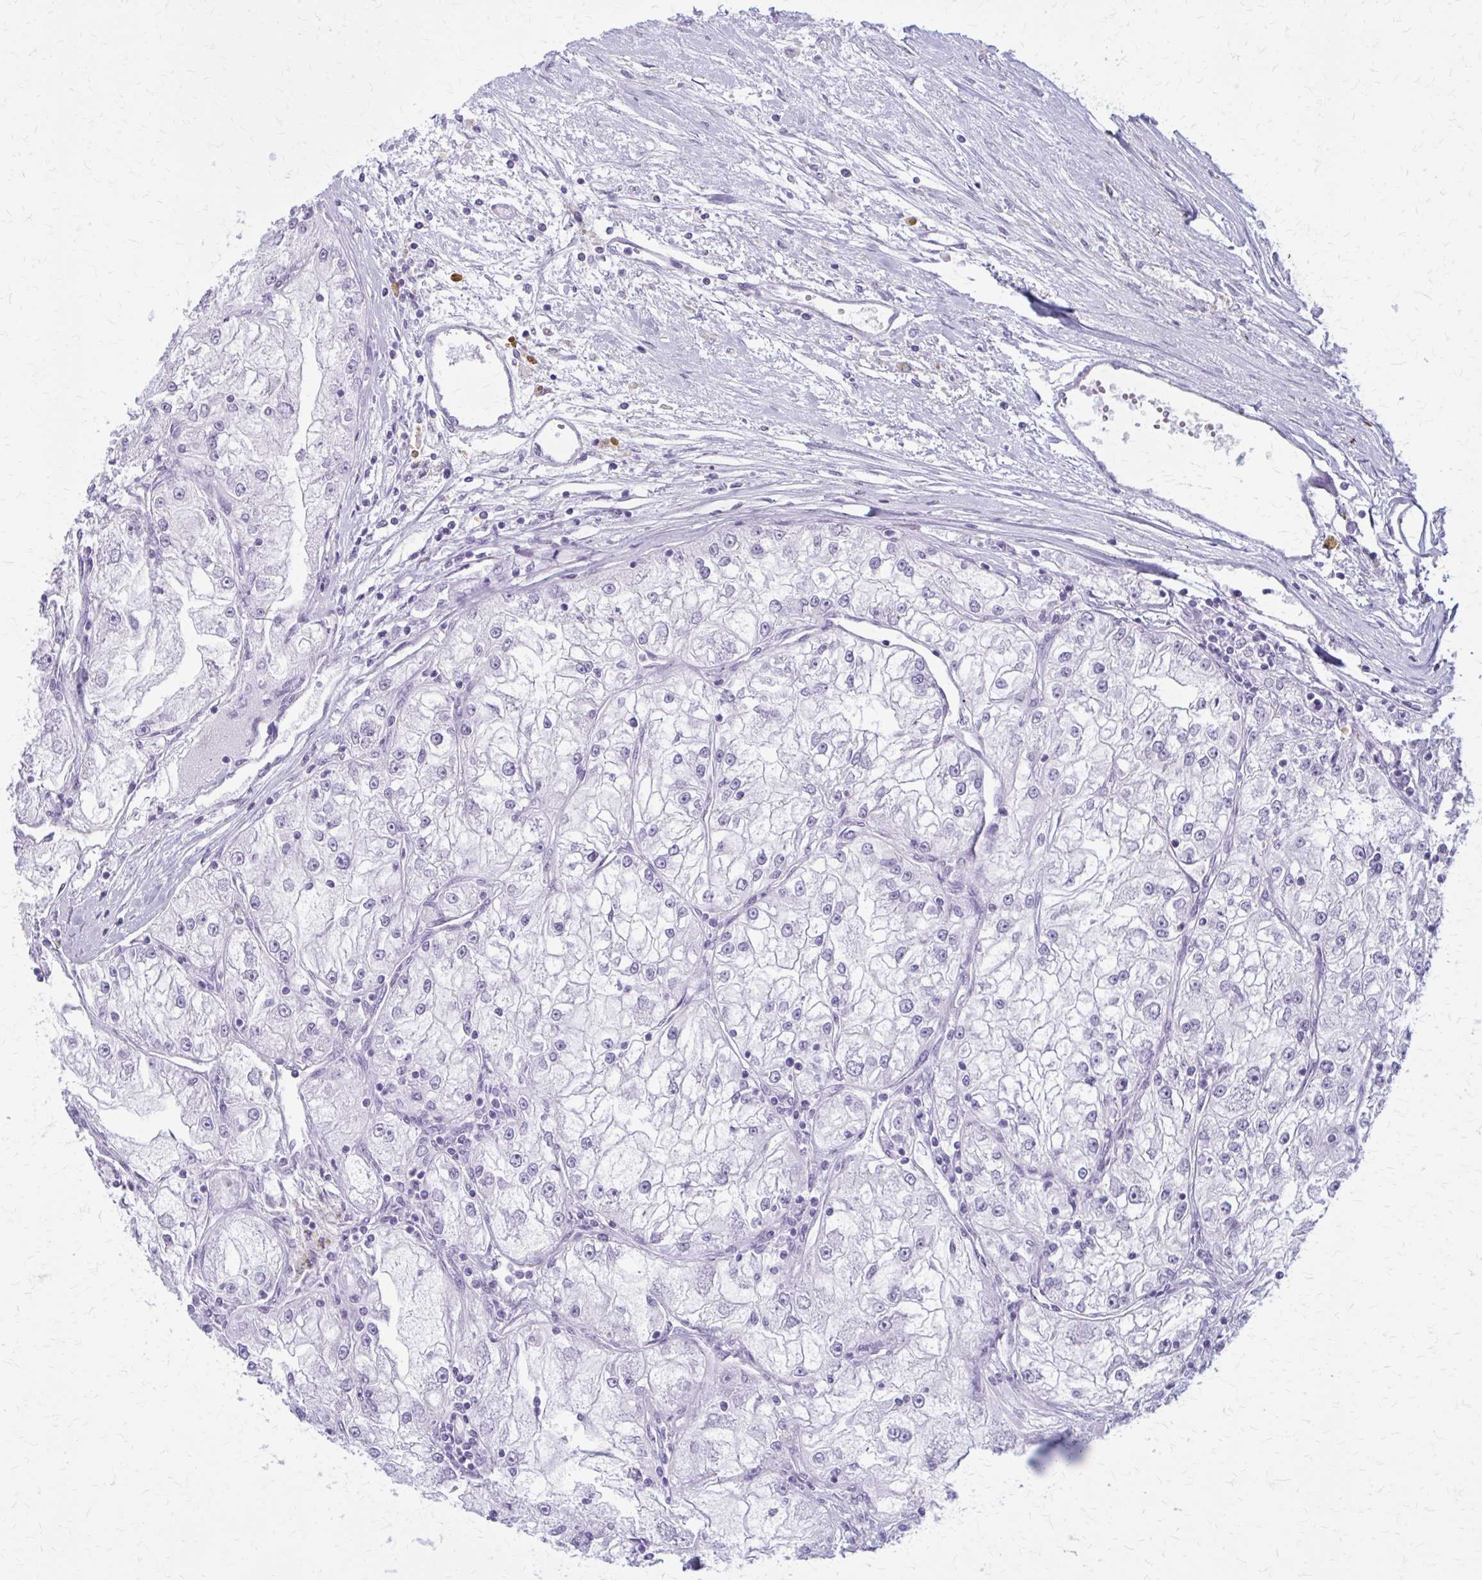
{"staining": {"intensity": "negative", "quantity": "none", "location": "none"}, "tissue": "renal cancer", "cell_type": "Tumor cells", "image_type": "cancer", "snomed": [{"axis": "morphology", "description": "Adenocarcinoma, NOS"}, {"axis": "topography", "description": "Kidney"}], "caption": "An immunohistochemistry micrograph of renal cancer is shown. There is no staining in tumor cells of renal cancer.", "gene": "ZDHHC7", "patient": {"sex": "female", "age": 72}}